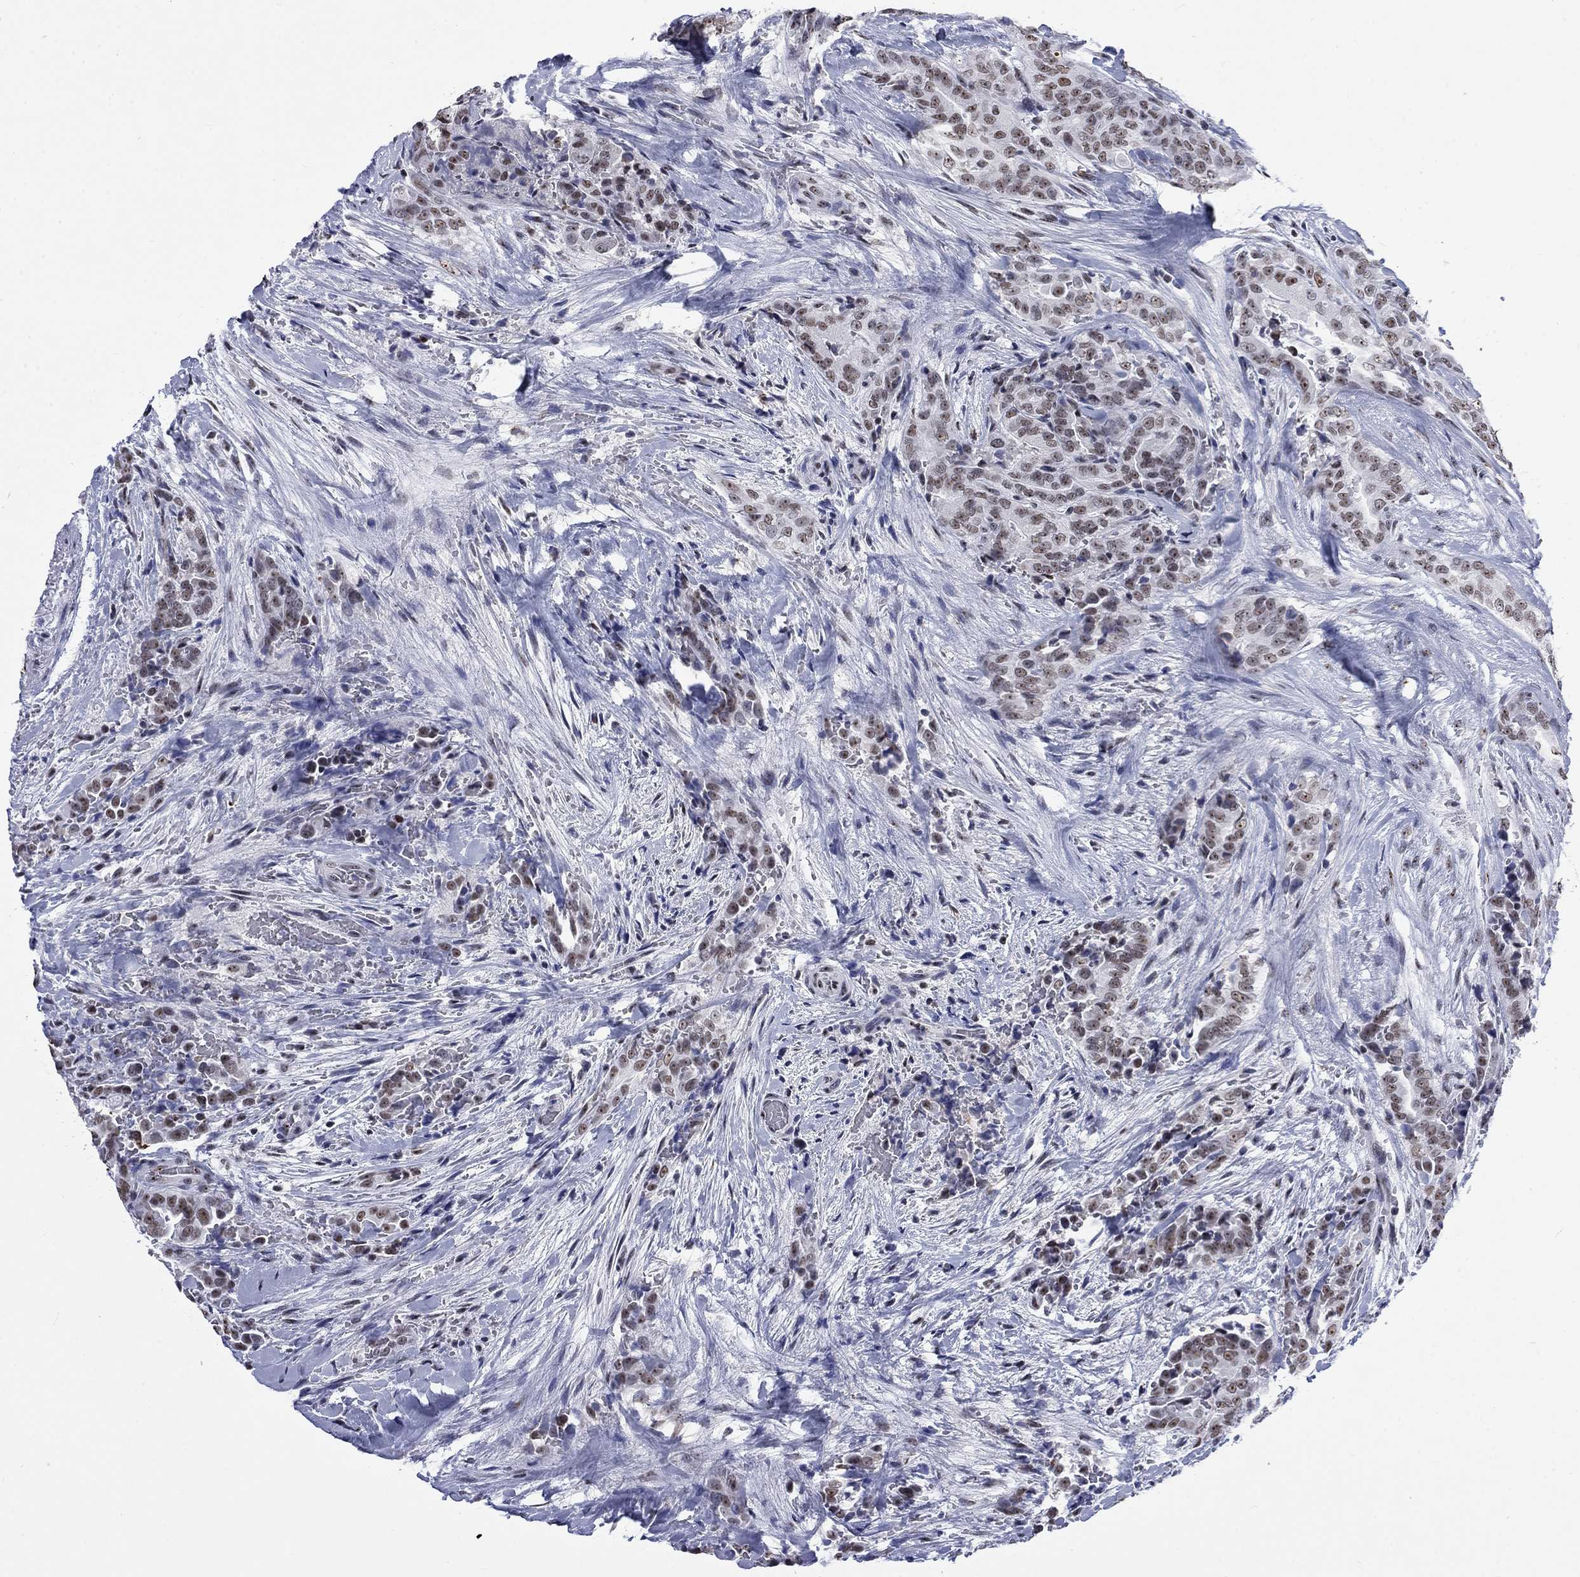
{"staining": {"intensity": "weak", "quantity": "25%-75%", "location": "nuclear"}, "tissue": "thyroid cancer", "cell_type": "Tumor cells", "image_type": "cancer", "snomed": [{"axis": "morphology", "description": "Papillary adenocarcinoma, NOS"}, {"axis": "topography", "description": "Thyroid gland"}], "caption": "A brown stain highlights weak nuclear positivity of a protein in thyroid papillary adenocarcinoma tumor cells.", "gene": "CSRNP3", "patient": {"sex": "male", "age": 61}}